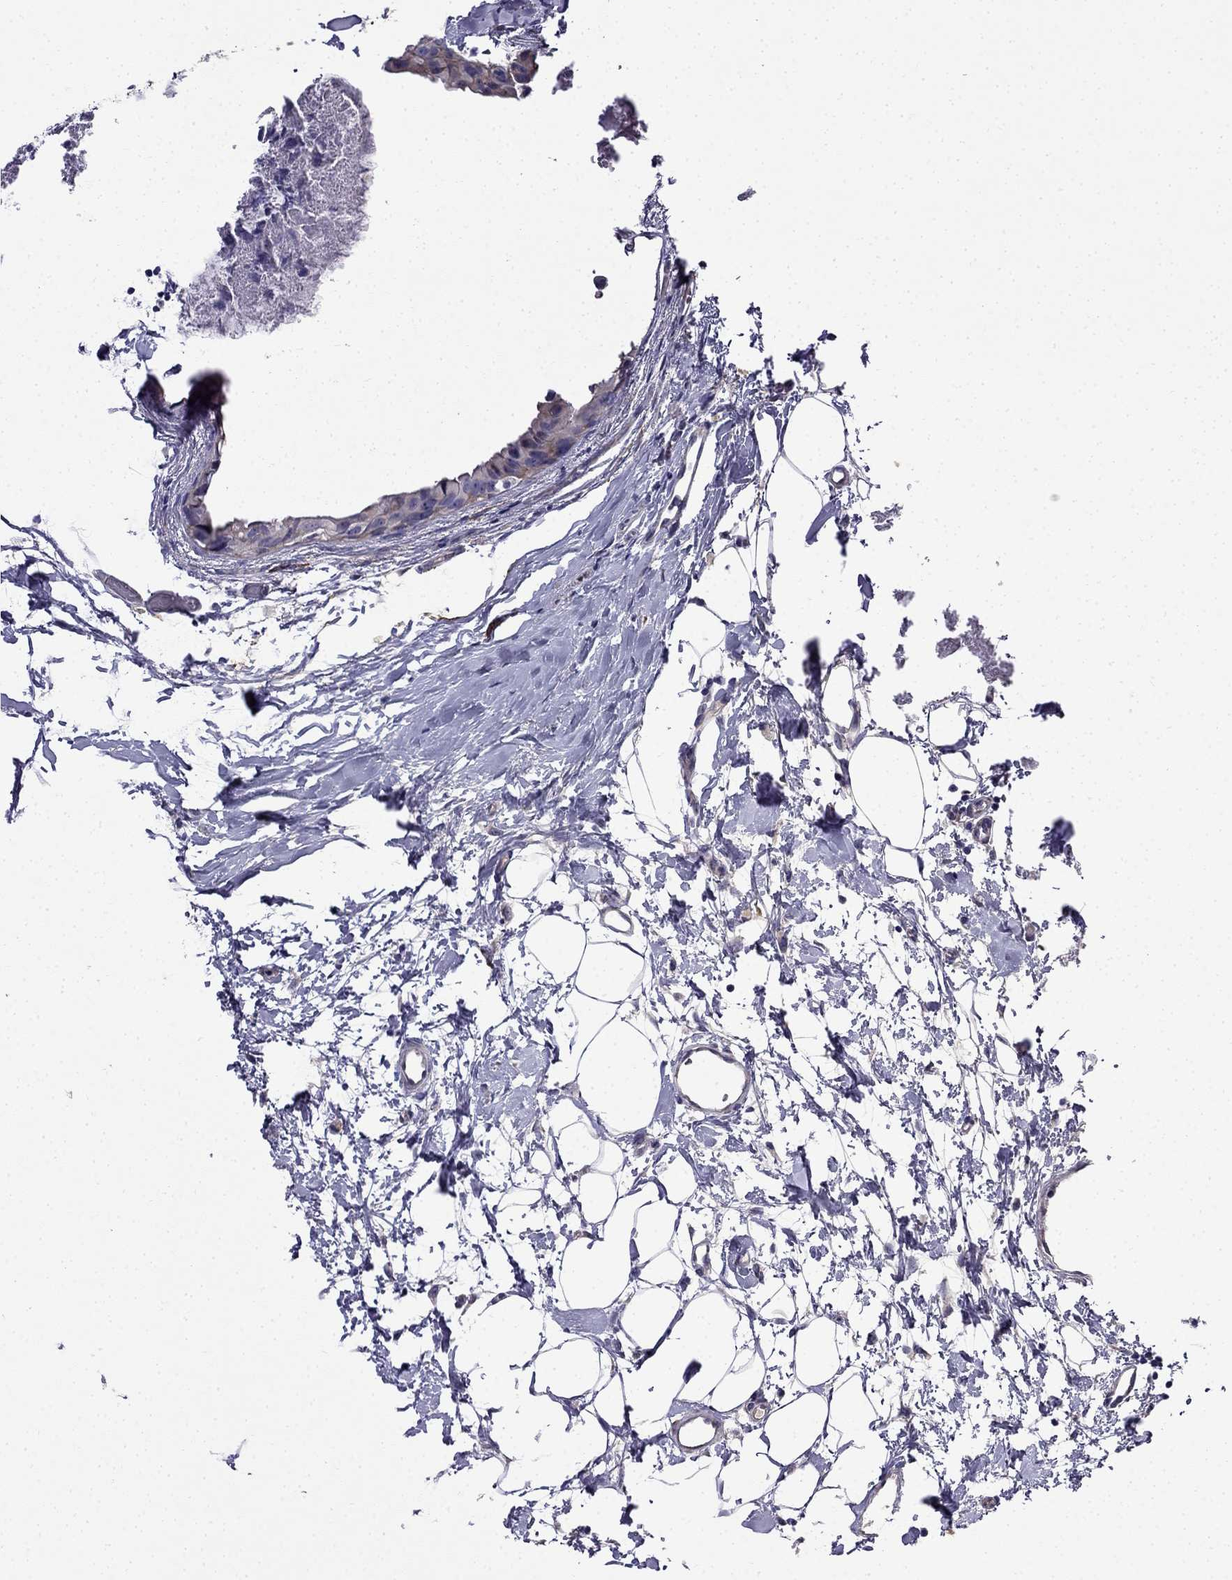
{"staining": {"intensity": "weak", "quantity": "<25%", "location": "cytoplasmic/membranous"}, "tissue": "breast cancer", "cell_type": "Tumor cells", "image_type": "cancer", "snomed": [{"axis": "morphology", "description": "Normal tissue, NOS"}, {"axis": "morphology", "description": "Duct carcinoma"}, {"axis": "topography", "description": "Breast"}], "caption": "Human infiltrating ductal carcinoma (breast) stained for a protein using immunohistochemistry shows no positivity in tumor cells.", "gene": "PI16", "patient": {"sex": "female", "age": 40}}